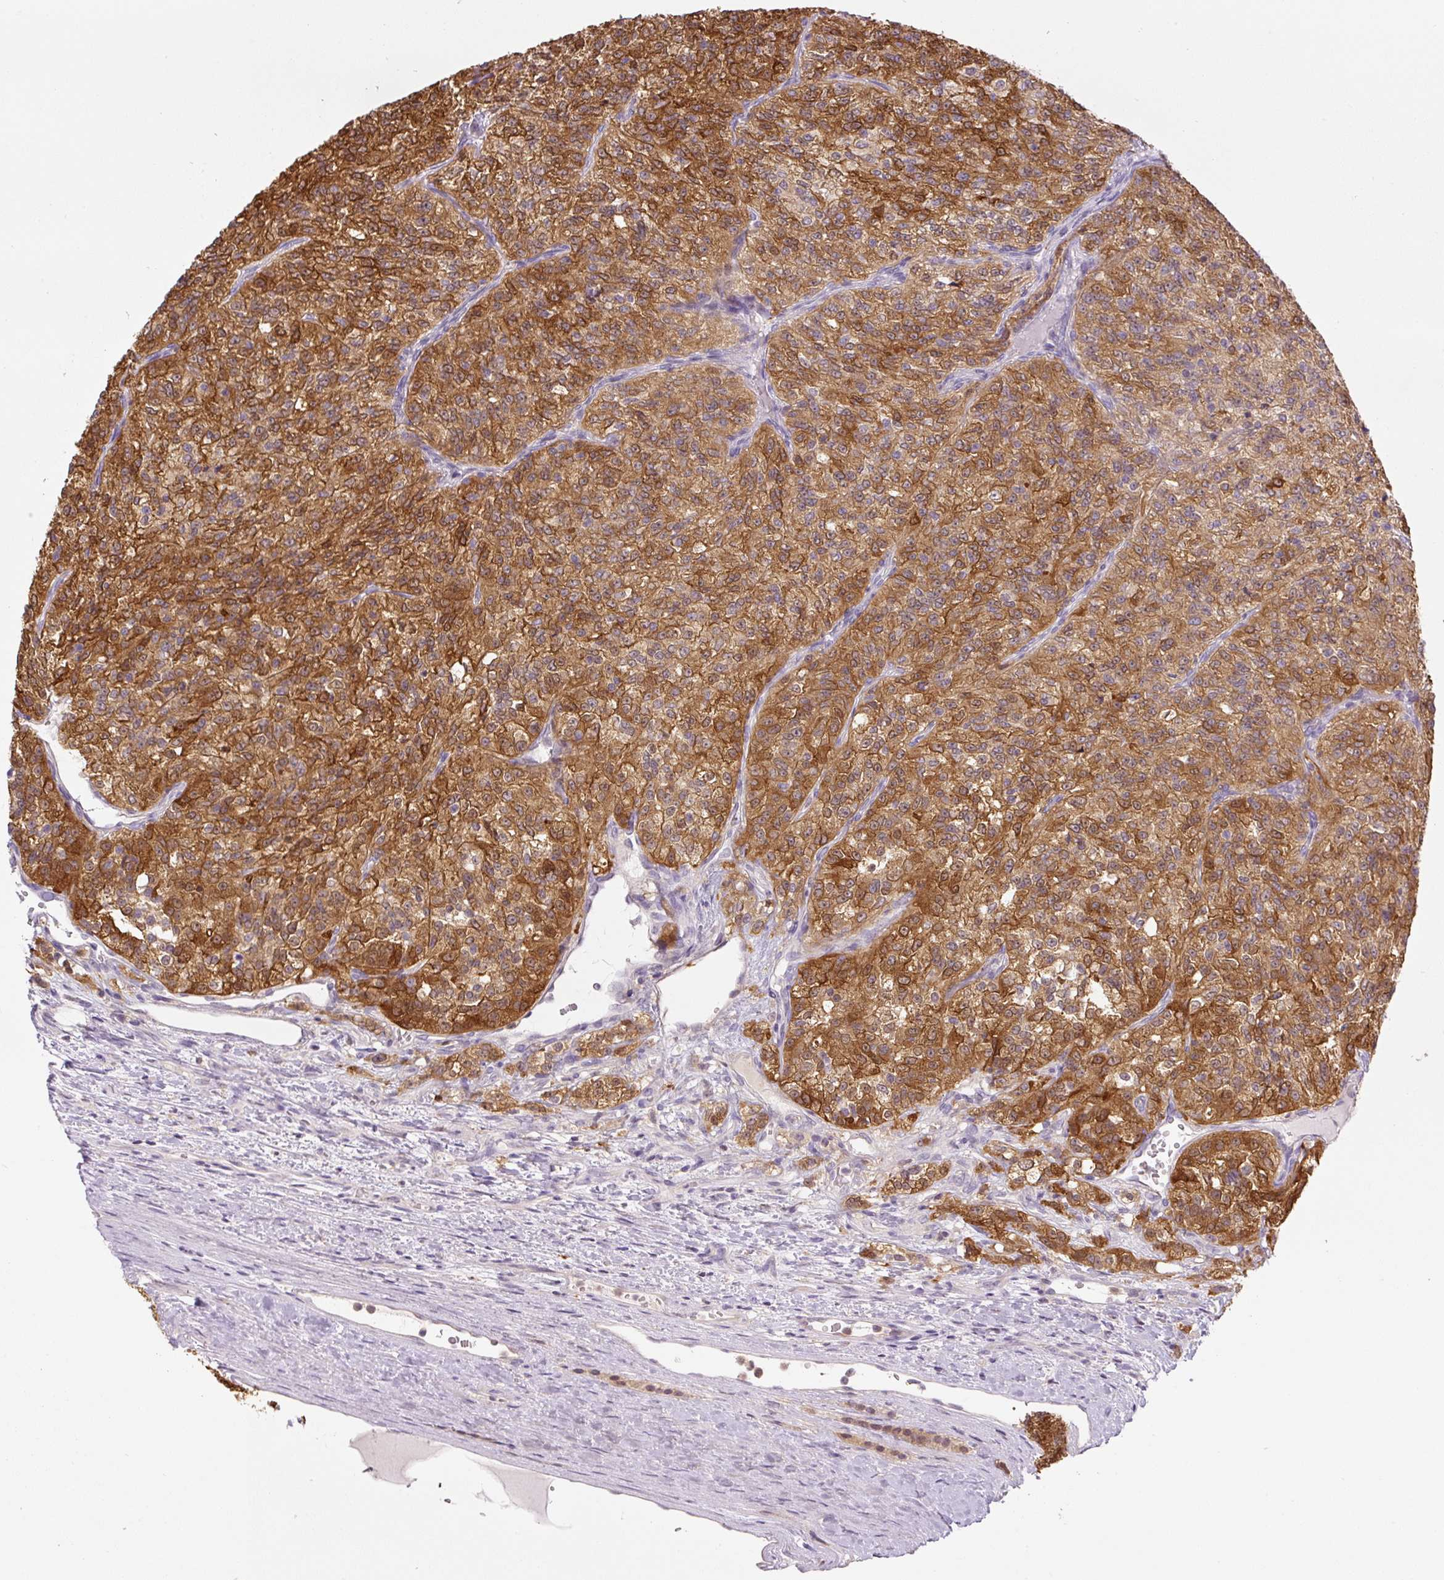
{"staining": {"intensity": "strong", "quantity": ">75%", "location": "cytoplasmic/membranous"}, "tissue": "renal cancer", "cell_type": "Tumor cells", "image_type": "cancer", "snomed": [{"axis": "morphology", "description": "Adenocarcinoma, NOS"}, {"axis": "topography", "description": "Kidney"}], "caption": "Human renal cancer (adenocarcinoma) stained for a protein (brown) exhibits strong cytoplasmic/membranous positive staining in about >75% of tumor cells.", "gene": "SPSB2", "patient": {"sex": "female", "age": 63}}